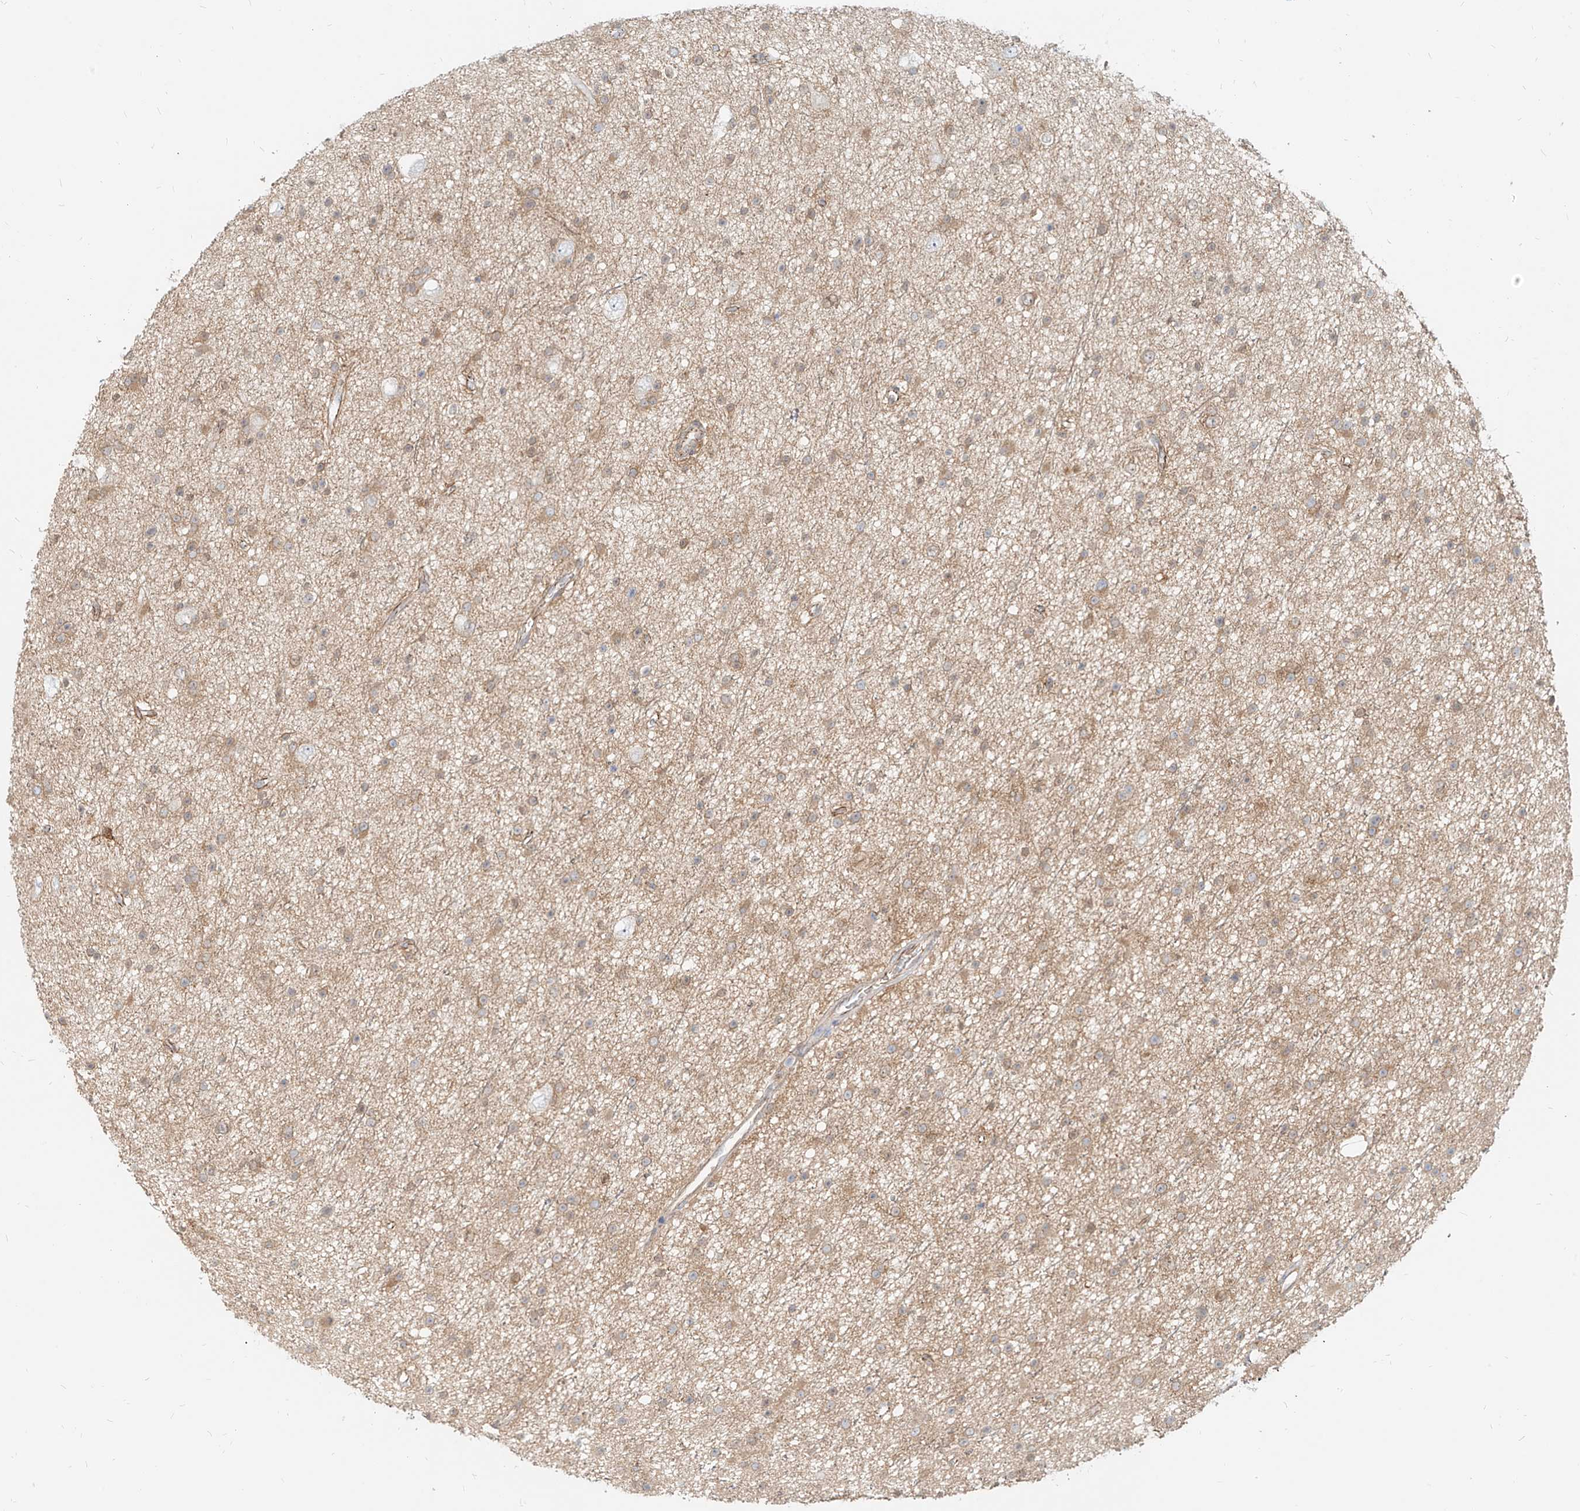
{"staining": {"intensity": "weak", "quantity": "25%-75%", "location": "cytoplasmic/membranous"}, "tissue": "glioma", "cell_type": "Tumor cells", "image_type": "cancer", "snomed": [{"axis": "morphology", "description": "Glioma, malignant, Low grade"}, {"axis": "topography", "description": "Cerebral cortex"}], "caption": "Protein expression analysis of human glioma reveals weak cytoplasmic/membranous positivity in about 25%-75% of tumor cells. (Stains: DAB (3,3'-diaminobenzidine) in brown, nuclei in blue, Microscopy: brightfield microscopy at high magnification).", "gene": "PGD", "patient": {"sex": "female", "age": 39}}